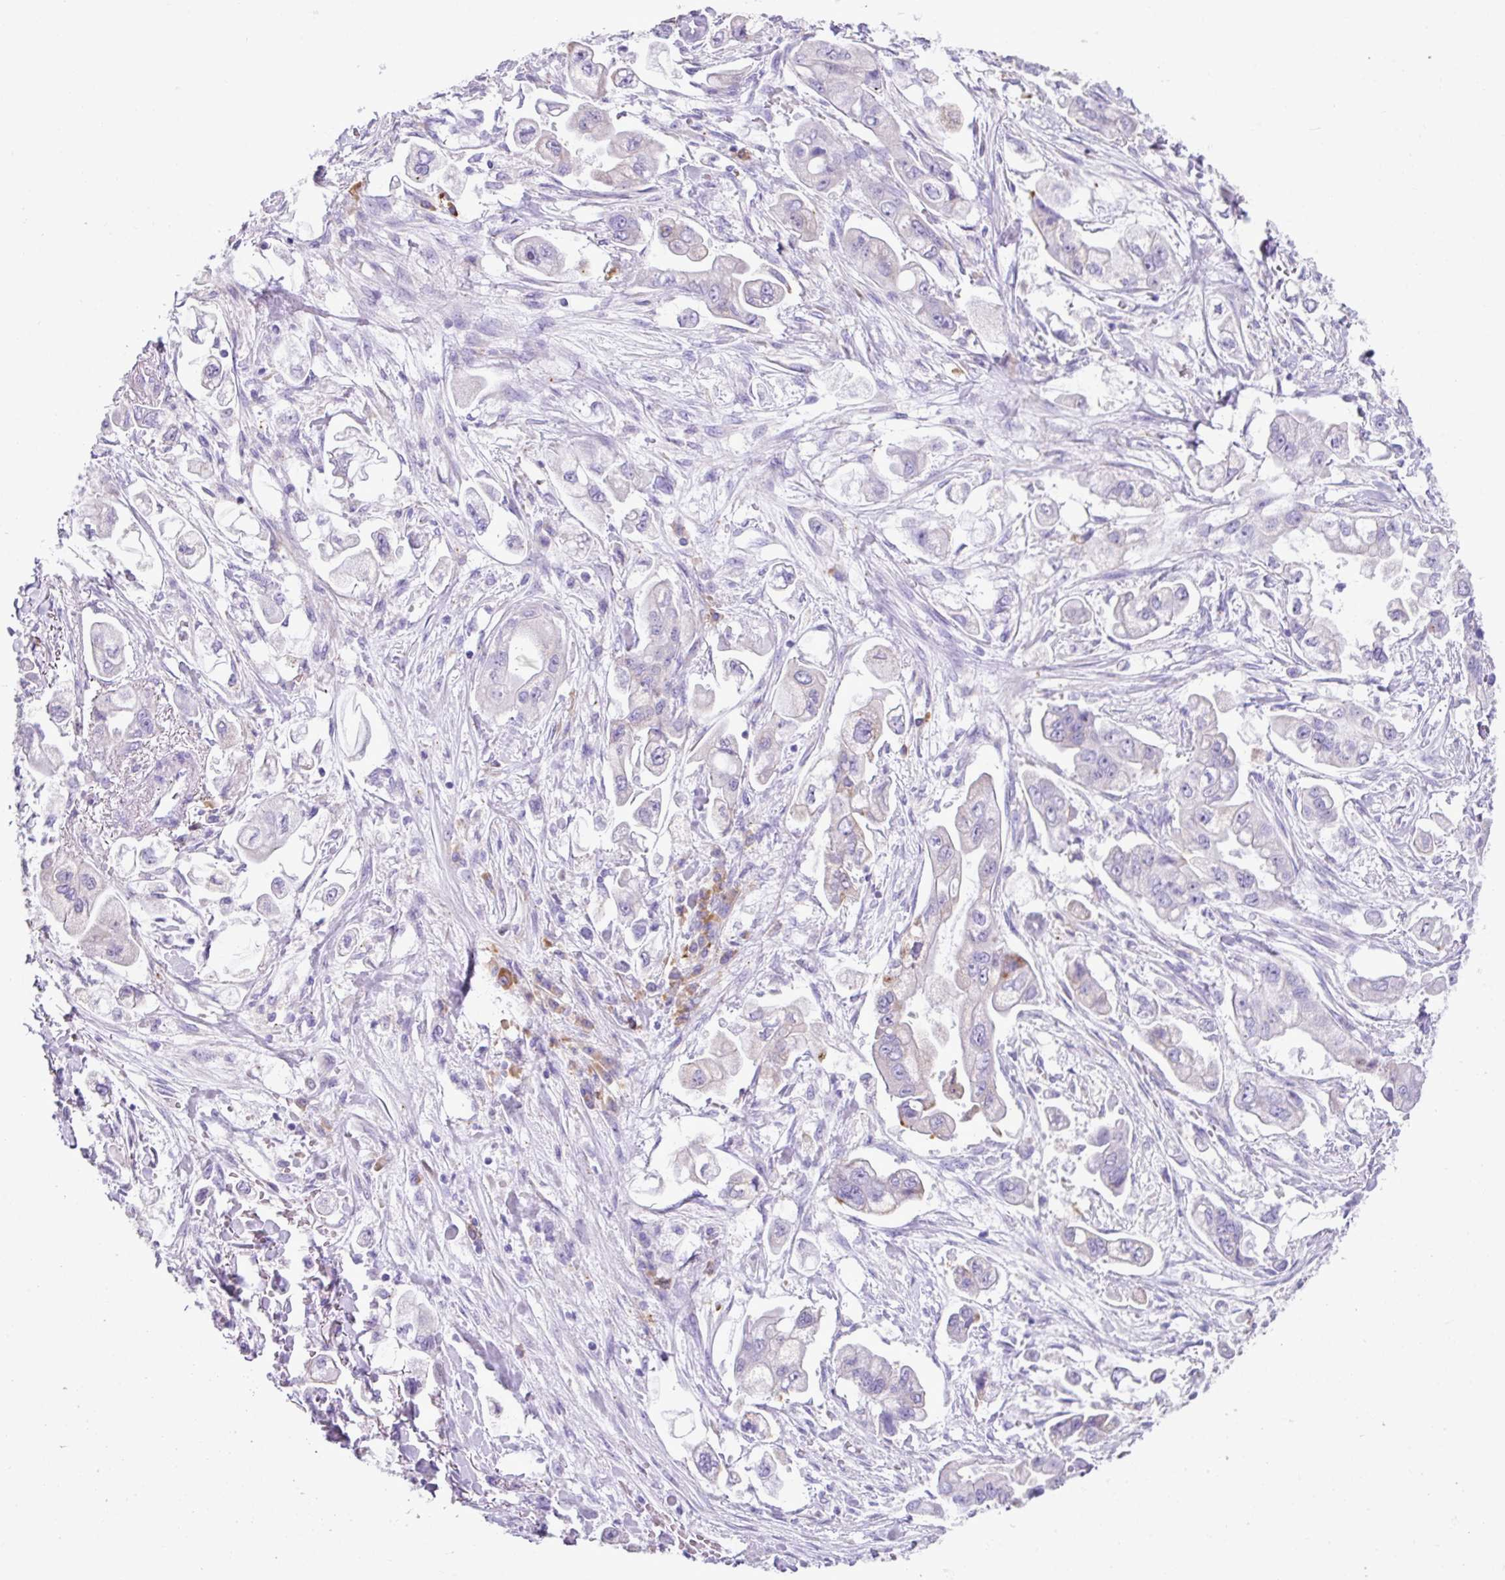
{"staining": {"intensity": "negative", "quantity": "none", "location": "none"}, "tissue": "stomach cancer", "cell_type": "Tumor cells", "image_type": "cancer", "snomed": [{"axis": "morphology", "description": "Adenocarcinoma, NOS"}, {"axis": "topography", "description": "Stomach"}], "caption": "This is an immunohistochemistry (IHC) image of adenocarcinoma (stomach). There is no expression in tumor cells.", "gene": "RGS21", "patient": {"sex": "male", "age": 62}}